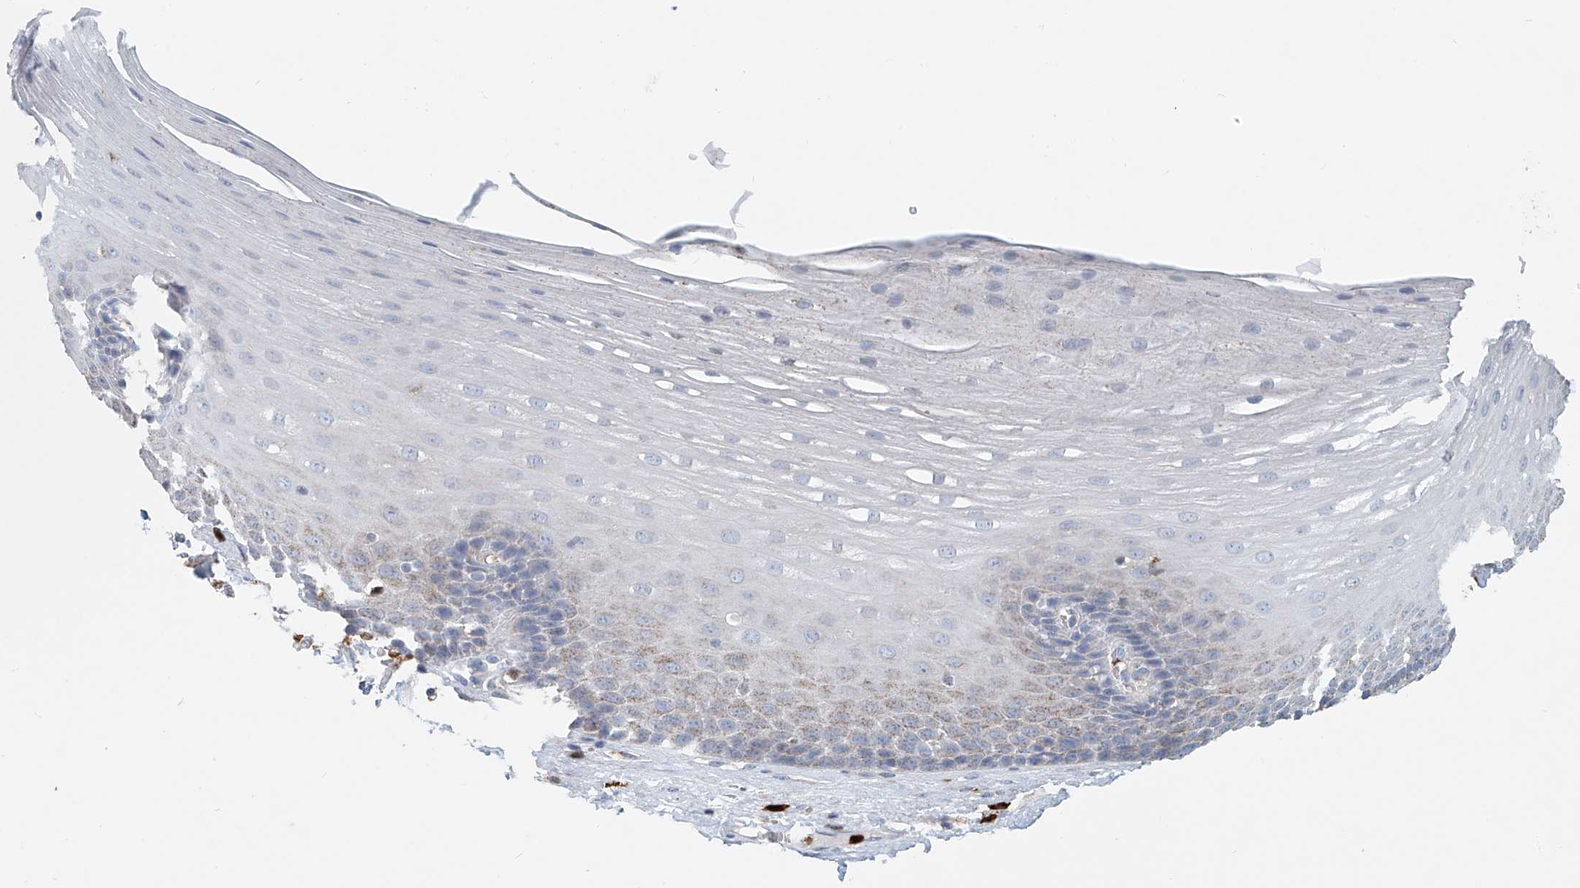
{"staining": {"intensity": "weak", "quantity": "25%-75%", "location": "cytoplasmic/membranous"}, "tissue": "esophagus", "cell_type": "Squamous epithelial cells", "image_type": "normal", "snomed": [{"axis": "morphology", "description": "Normal tissue, NOS"}, {"axis": "topography", "description": "Esophagus"}], "caption": "The immunohistochemical stain shows weak cytoplasmic/membranous expression in squamous epithelial cells of unremarkable esophagus. Ihc stains the protein of interest in brown and the nuclei are stained blue.", "gene": "PTPRA", "patient": {"sex": "male", "age": 62}}